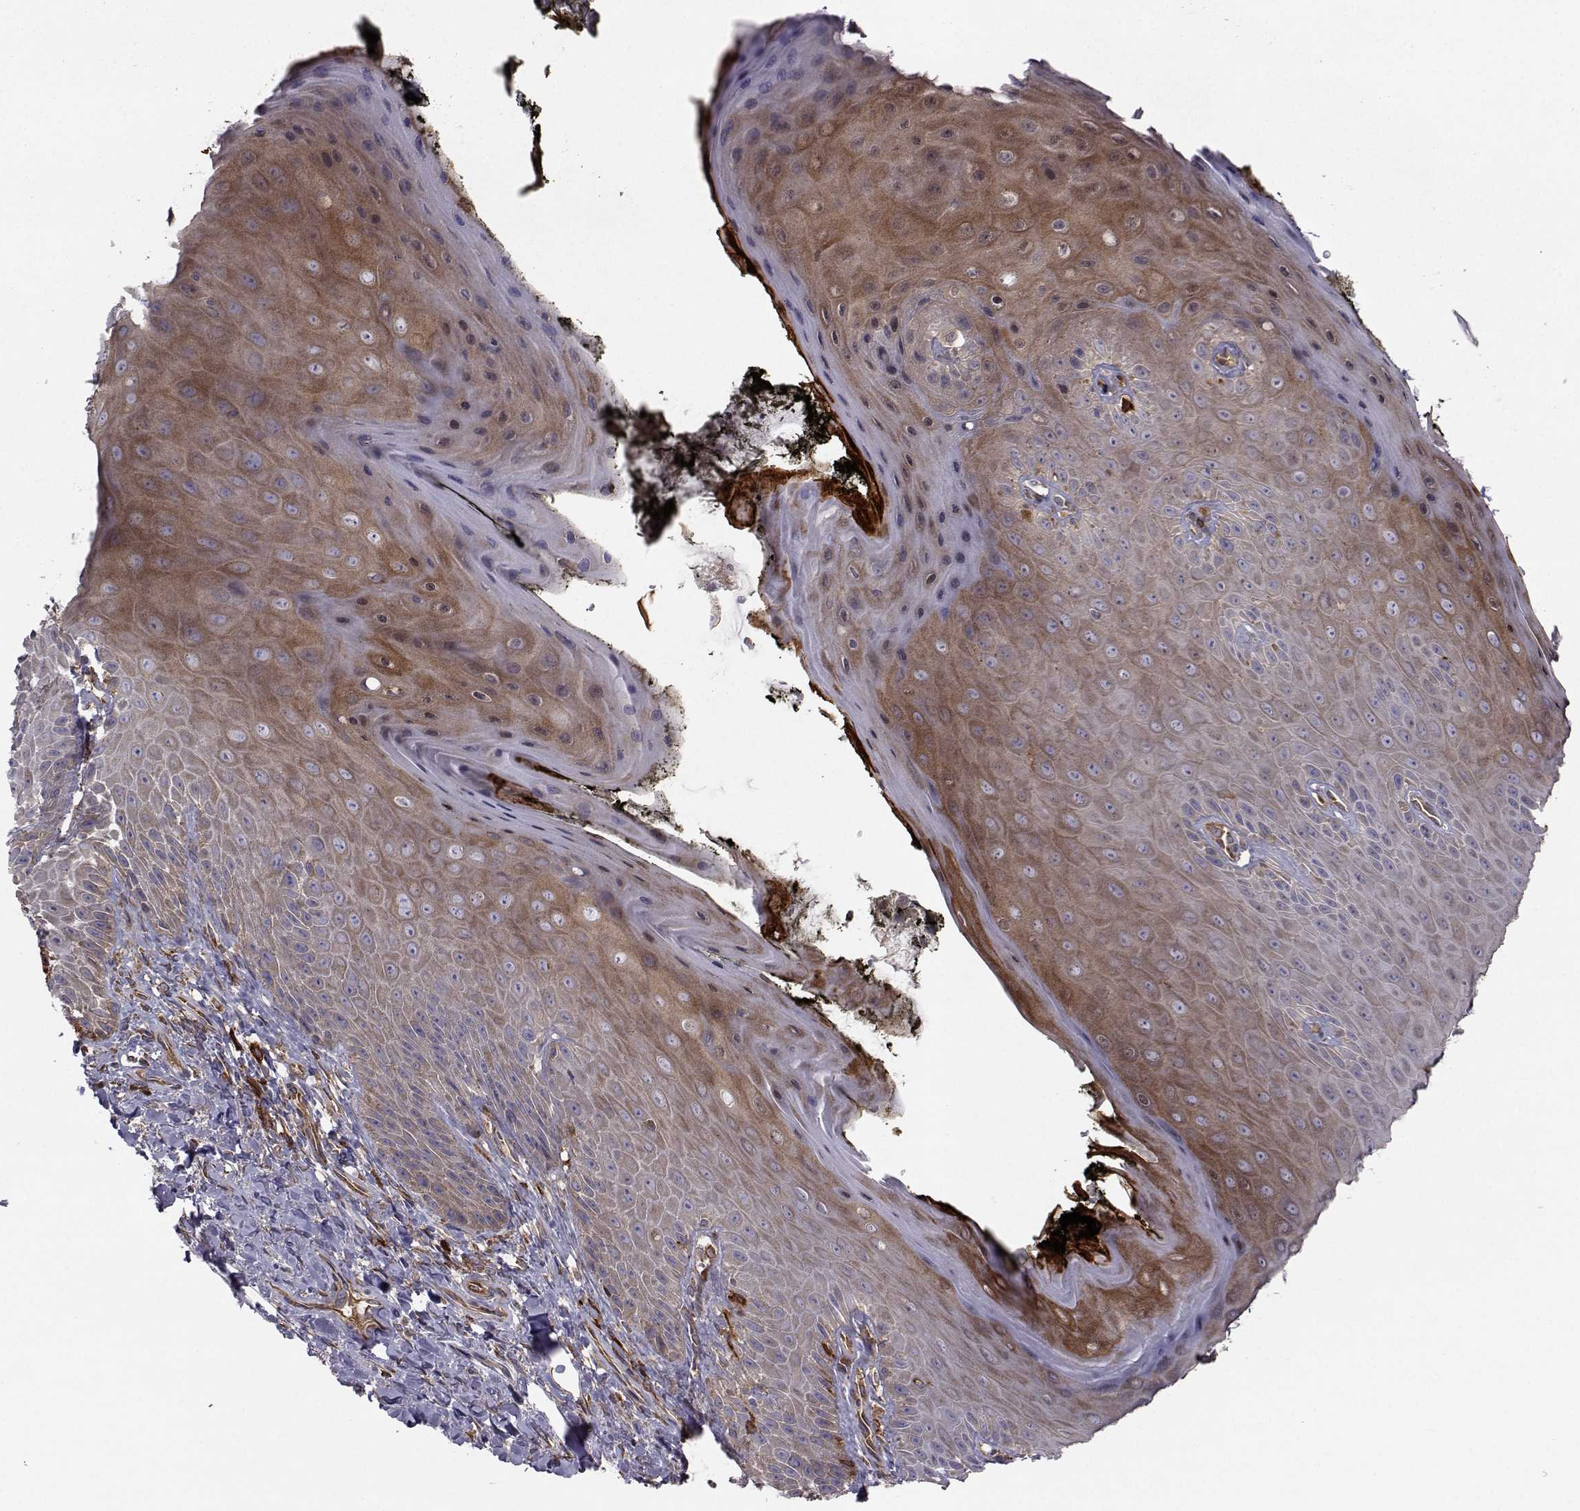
{"staining": {"intensity": "moderate", "quantity": "25%-75%", "location": "cytoplasmic/membranous"}, "tissue": "skin", "cell_type": "Epidermal cells", "image_type": "normal", "snomed": [{"axis": "morphology", "description": "Normal tissue, NOS"}, {"axis": "topography", "description": "Anal"}, {"axis": "topography", "description": "Peripheral nerve tissue"}], "caption": "The immunohistochemical stain labels moderate cytoplasmic/membranous staining in epidermal cells of benign skin.", "gene": "TRIP10", "patient": {"sex": "male", "age": 53}}